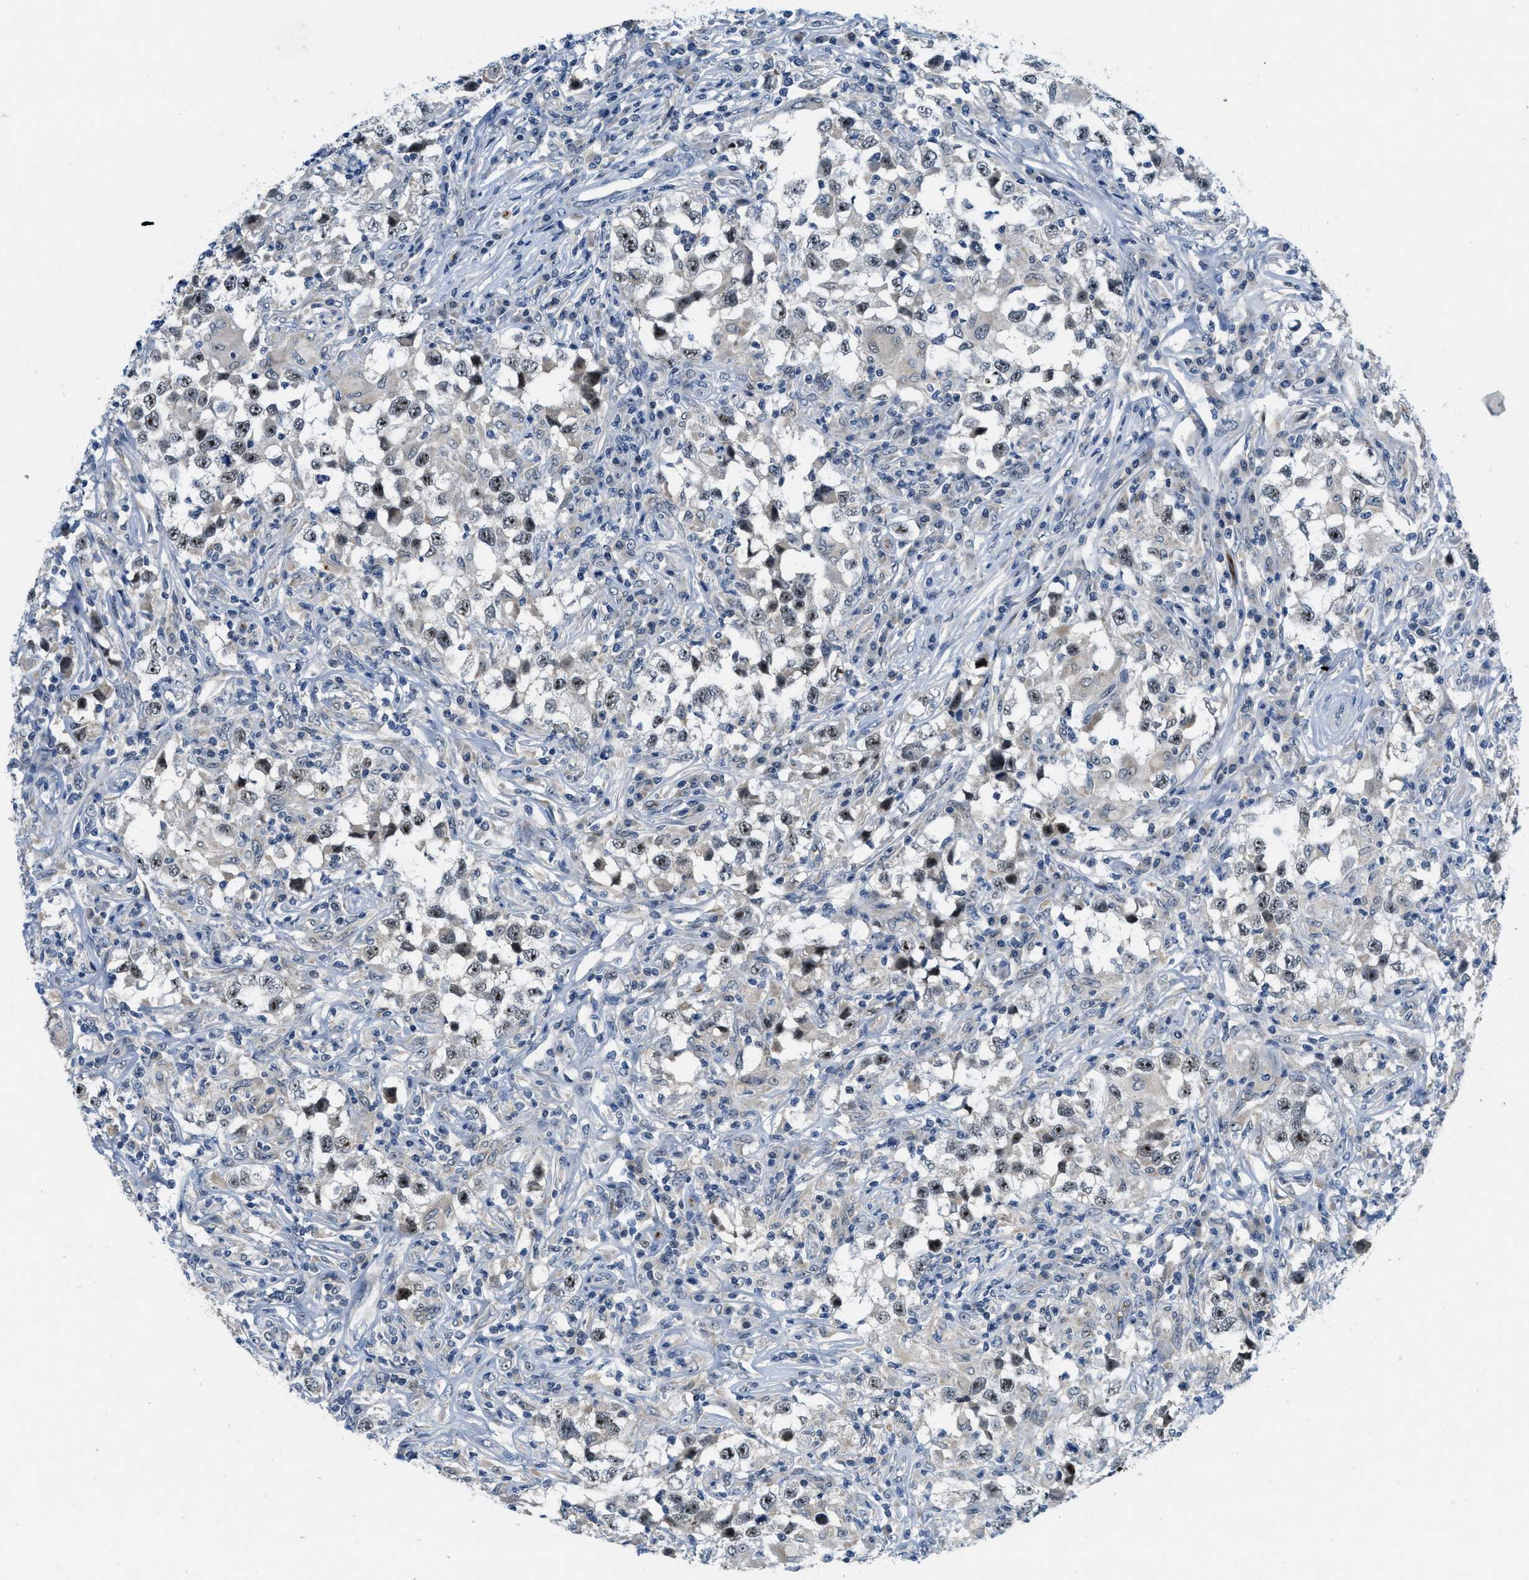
{"staining": {"intensity": "weak", "quantity": "<25%", "location": "nuclear"}, "tissue": "testis cancer", "cell_type": "Tumor cells", "image_type": "cancer", "snomed": [{"axis": "morphology", "description": "Carcinoma, Embryonal, NOS"}, {"axis": "topography", "description": "Testis"}], "caption": "Immunohistochemistry (IHC) photomicrograph of neoplastic tissue: testis embryonal carcinoma stained with DAB shows no significant protein staining in tumor cells. (DAB immunohistochemistry (IHC), high magnification).", "gene": "SLCO2A1", "patient": {"sex": "male", "age": 21}}